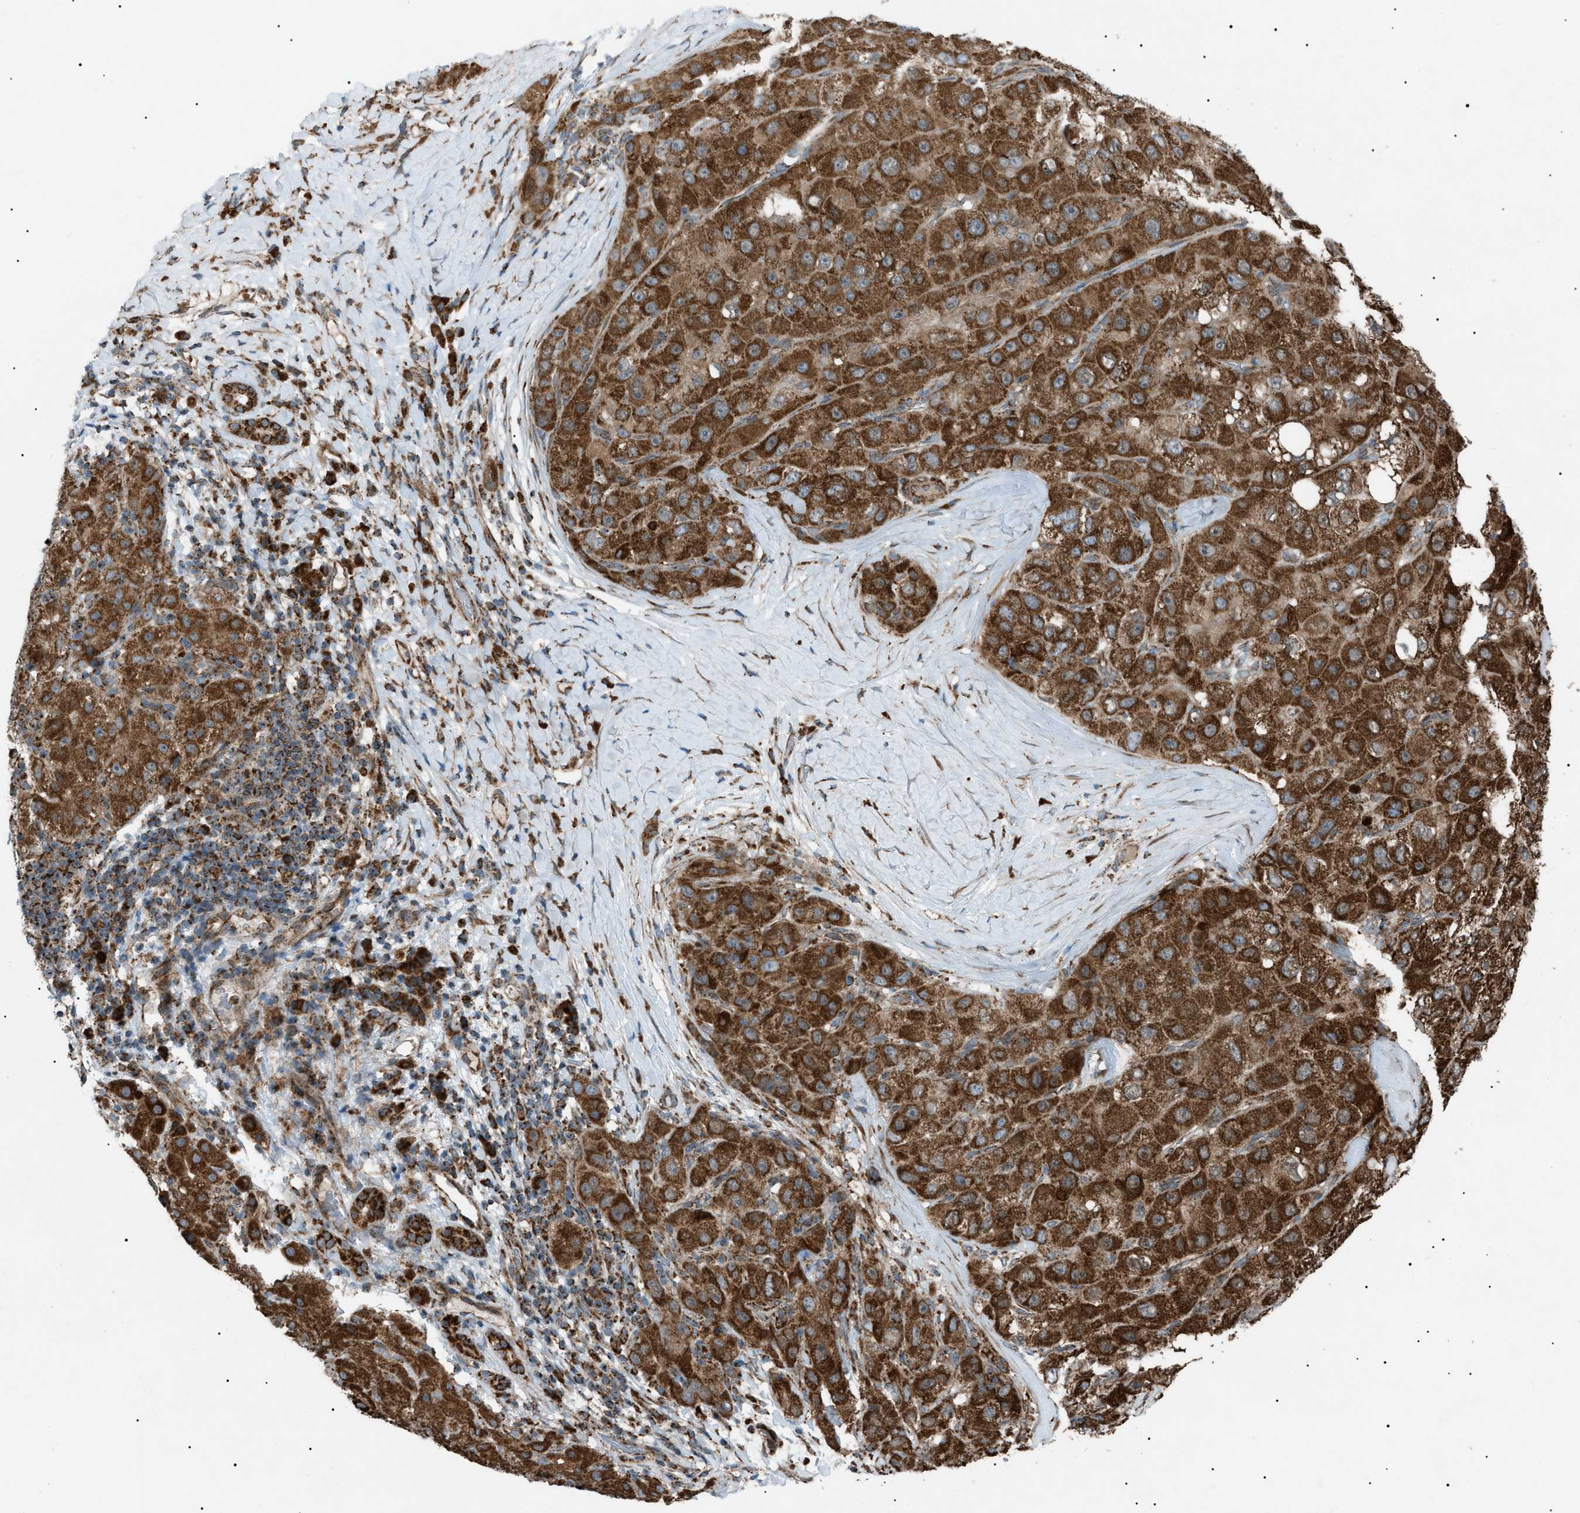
{"staining": {"intensity": "strong", "quantity": ">75%", "location": "cytoplasmic/membranous"}, "tissue": "liver cancer", "cell_type": "Tumor cells", "image_type": "cancer", "snomed": [{"axis": "morphology", "description": "Carcinoma, Hepatocellular, NOS"}, {"axis": "topography", "description": "Liver"}], "caption": "Human hepatocellular carcinoma (liver) stained with a protein marker shows strong staining in tumor cells.", "gene": "C1GALT1C1", "patient": {"sex": "male", "age": 80}}